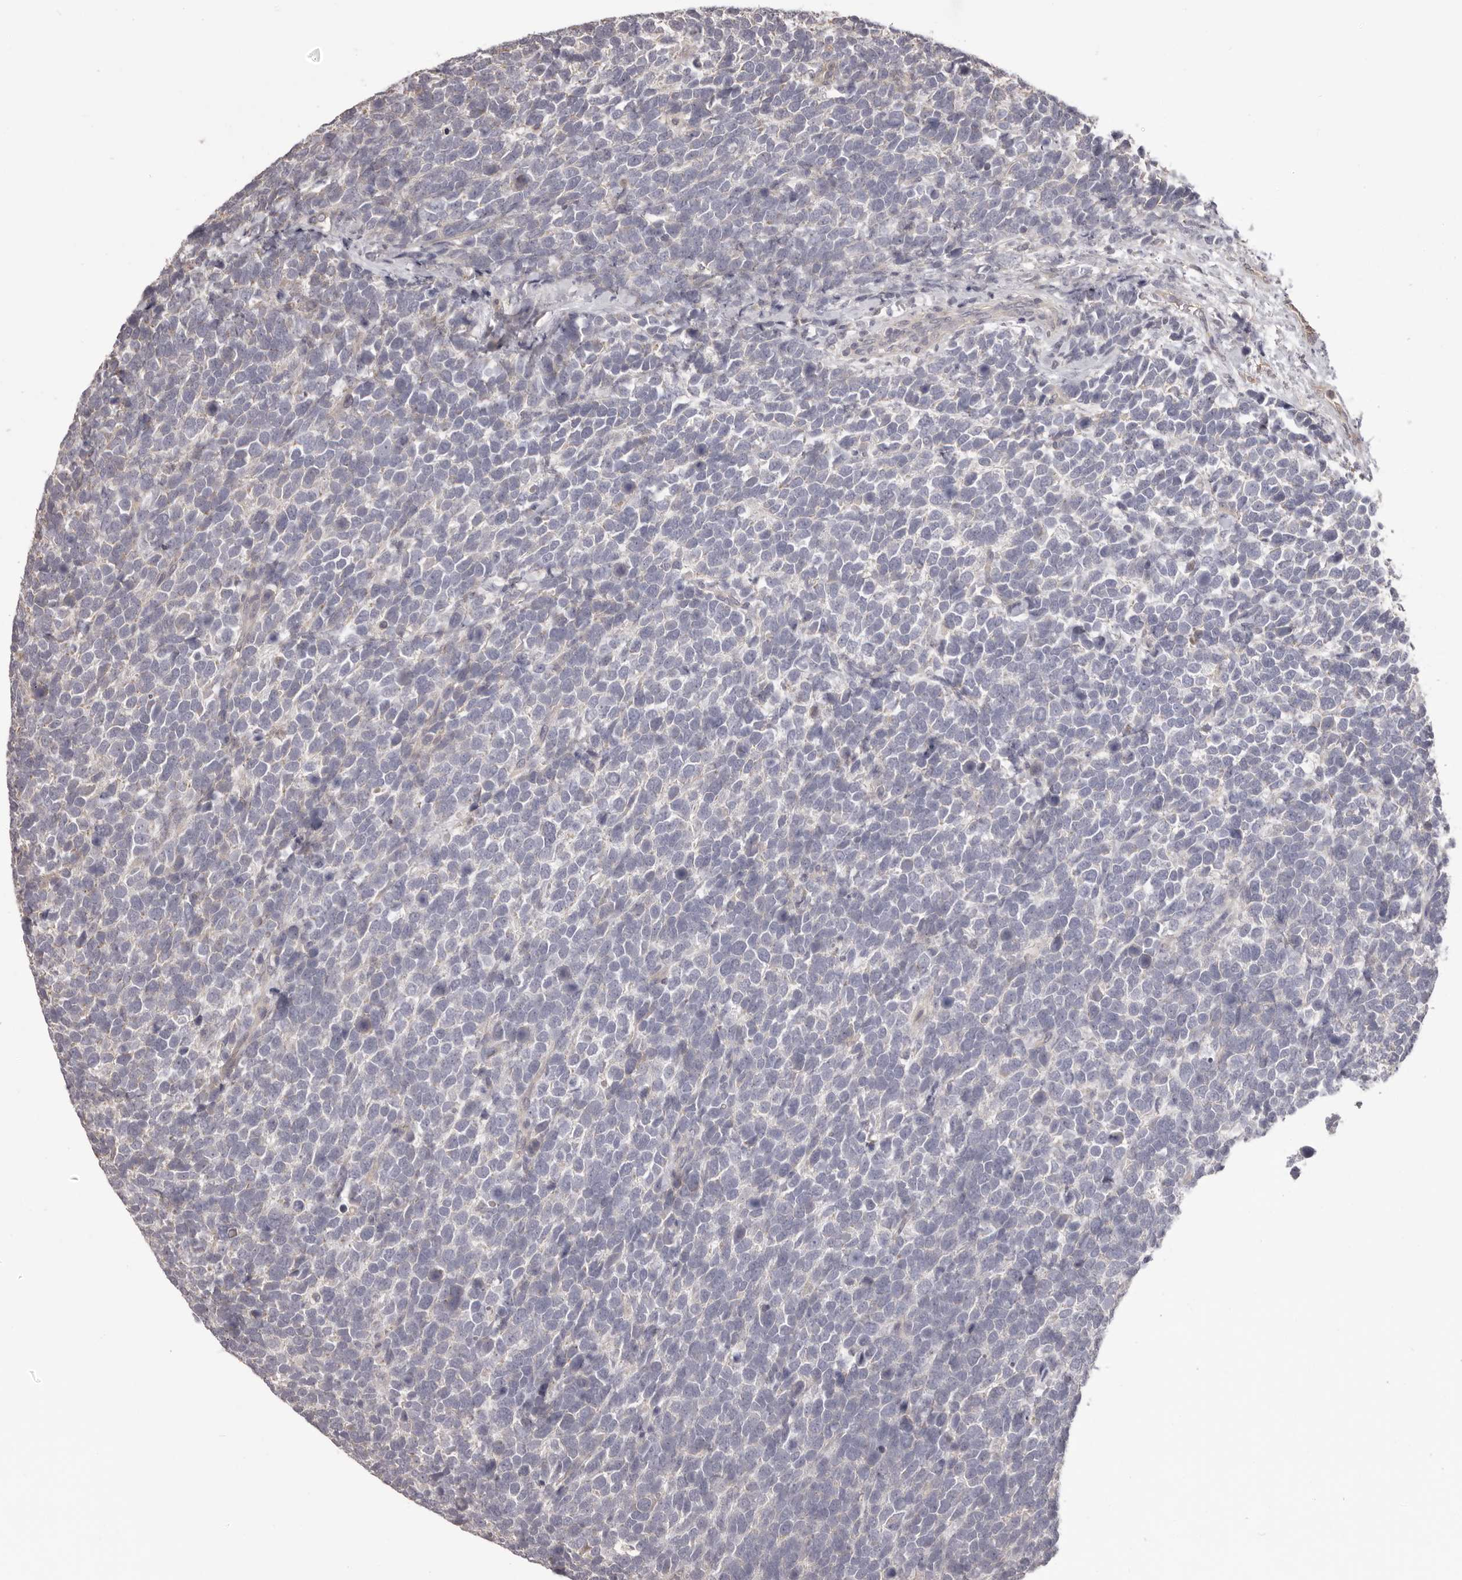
{"staining": {"intensity": "negative", "quantity": "none", "location": "none"}, "tissue": "urothelial cancer", "cell_type": "Tumor cells", "image_type": "cancer", "snomed": [{"axis": "morphology", "description": "Urothelial carcinoma, High grade"}, {"axis": "topography", "description": "Urinary bladder"}], "caption": "A photomicrograph of human urothelial carcinoma (high-grade) is negative for staining in tumor cells. (Stains: DAB (3,3'-diaminobenzidine) immunohistochemistry (IHC) with hematoxylin counter stain, Microscopy: brightfield microscopy at high magnification).", "gene": "HRH1", "patient": {"sex": "female", "age": 82}}